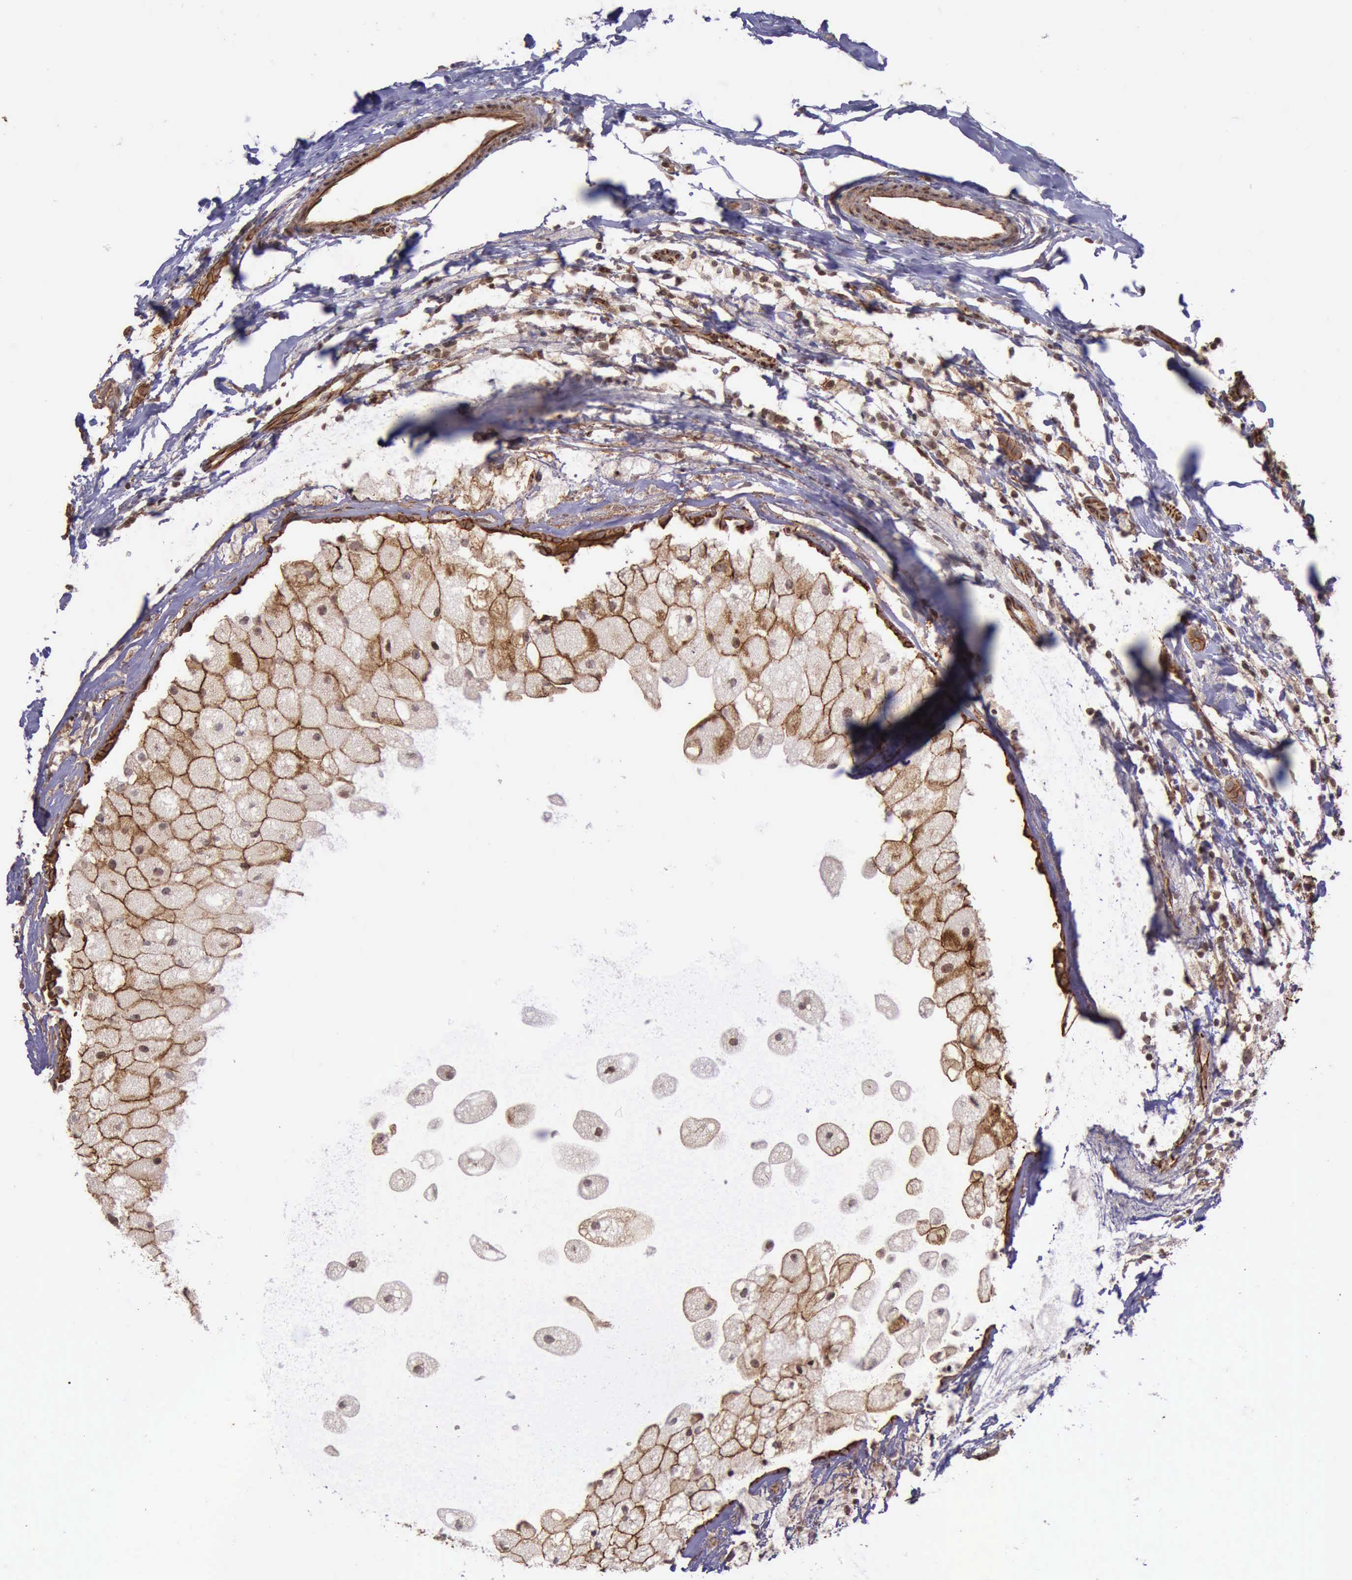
{"staining": {"intensity": "moderate", "quantity": ">75%", "location": "cytoplasmic/membranous"}, "tissue": "breast cancer", "cell_type": "Tumor cells", "image_type": "cancer", "snomed": [{"axis": "morphology", "description": "Duct carcinoma"}, {"axis": "topography", "description": "Breast"}], "caption": "Immunohistochemistry photomicrograph of human breast cancer (intraductal carcinoma) stained for a protein (brown), which shows medium levels of moderate cytoplasmic/membranous staining in approximately >75% of tumor cells.", "gene": "CTNNB1", "patient": {"sex": "female", "age": 54}}